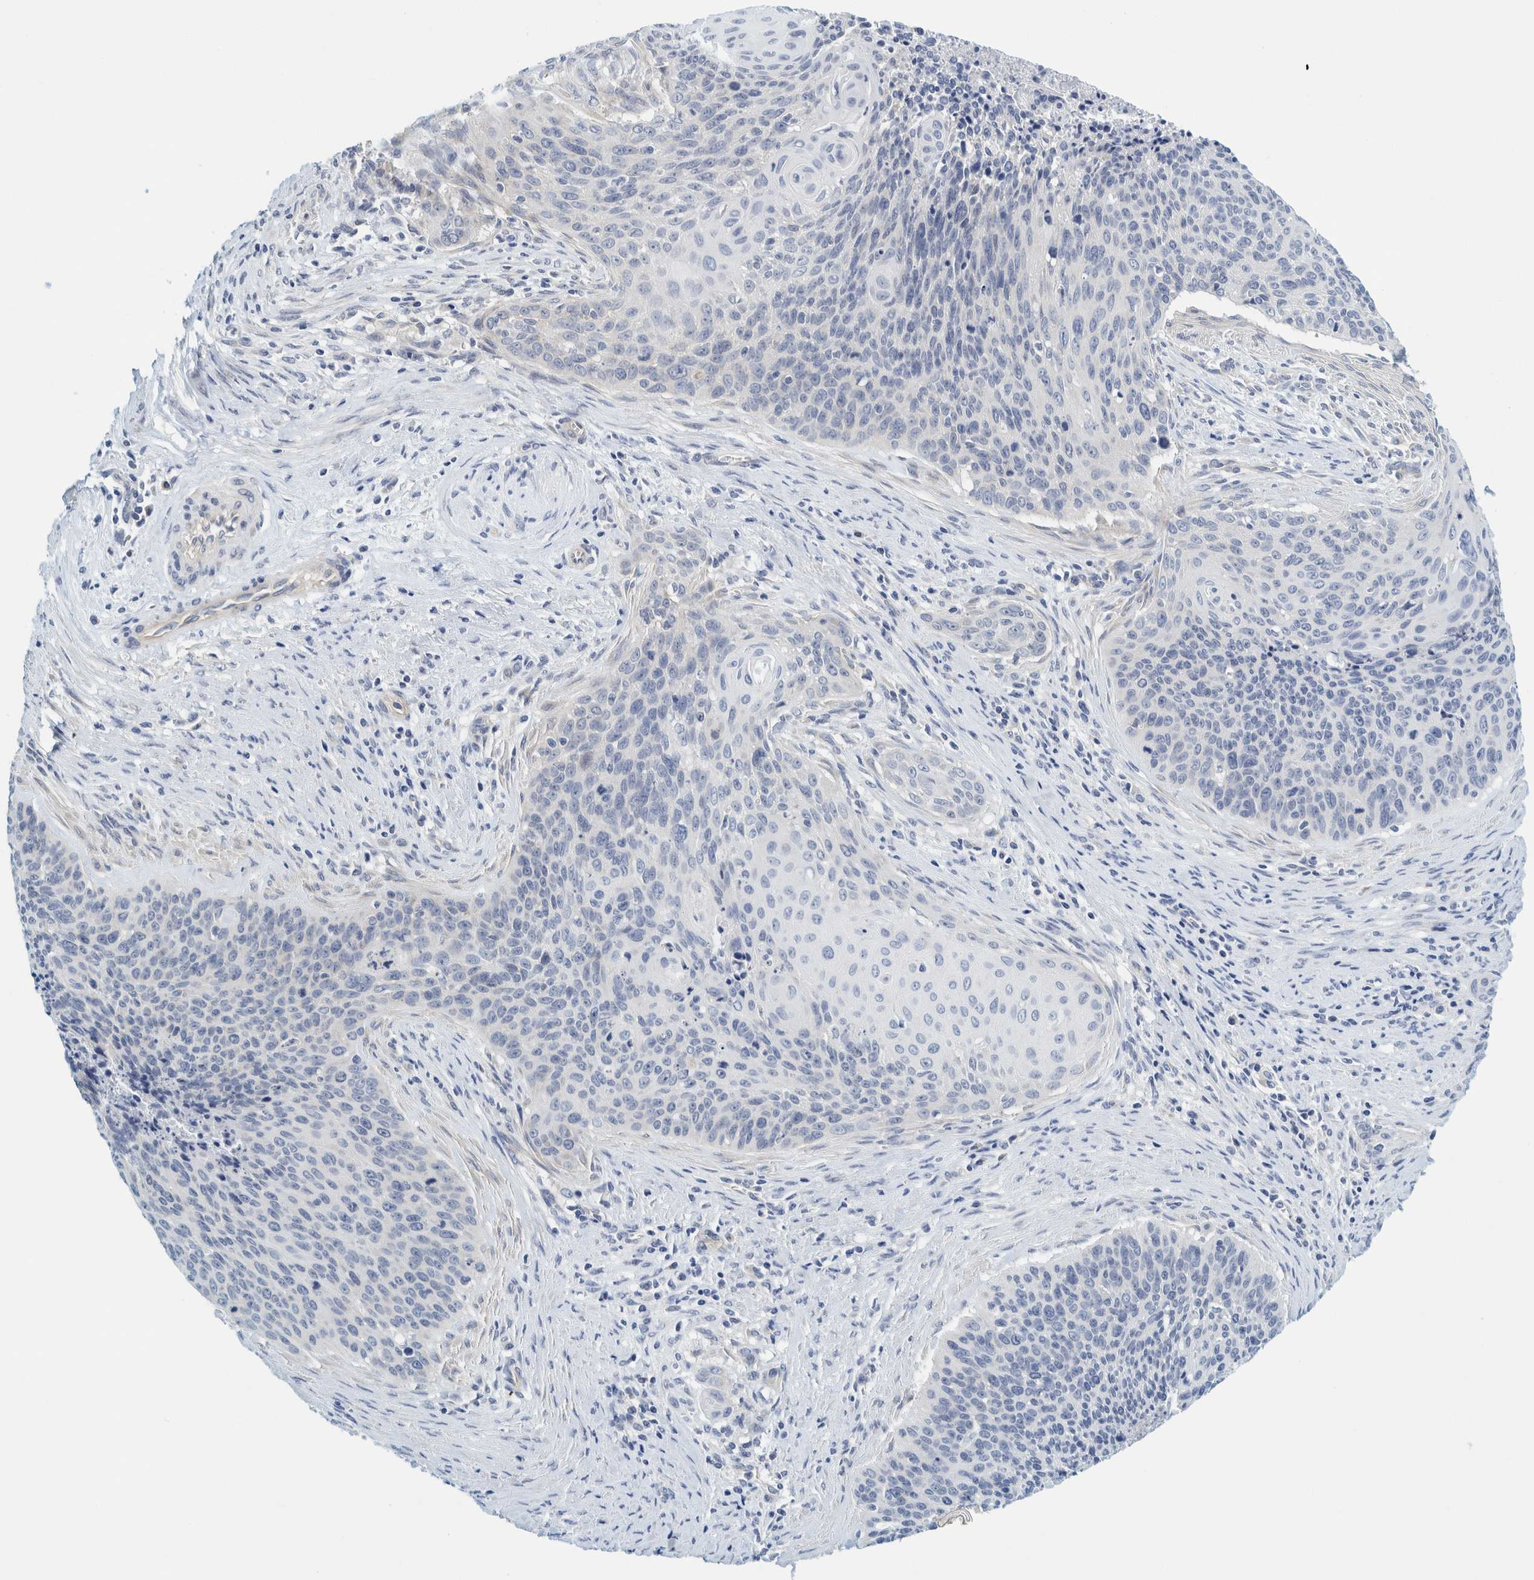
{"staining": {"intensity": "negative", "quantity": "none", "location": "none"}, "tissue": "cervical cancer", "cell_type": "Tumor cells", "image_type": "cancer", "snomed": [{"axis": "morphology", "description": "Squamous cell carcinoma, NOS"}, {"axis": "topography", "description": "Cervix"}], "caption": "Immunohistochemistry image of neoplastic tissue: human squamous cell carcinoma (cervical) stained with DAB (3,3'-diaminobenzidine) demonstrates no significant protein staining in tumor cells.", "gene": "ZNF324B", "patient": {"sex": "female", "age": 55}}